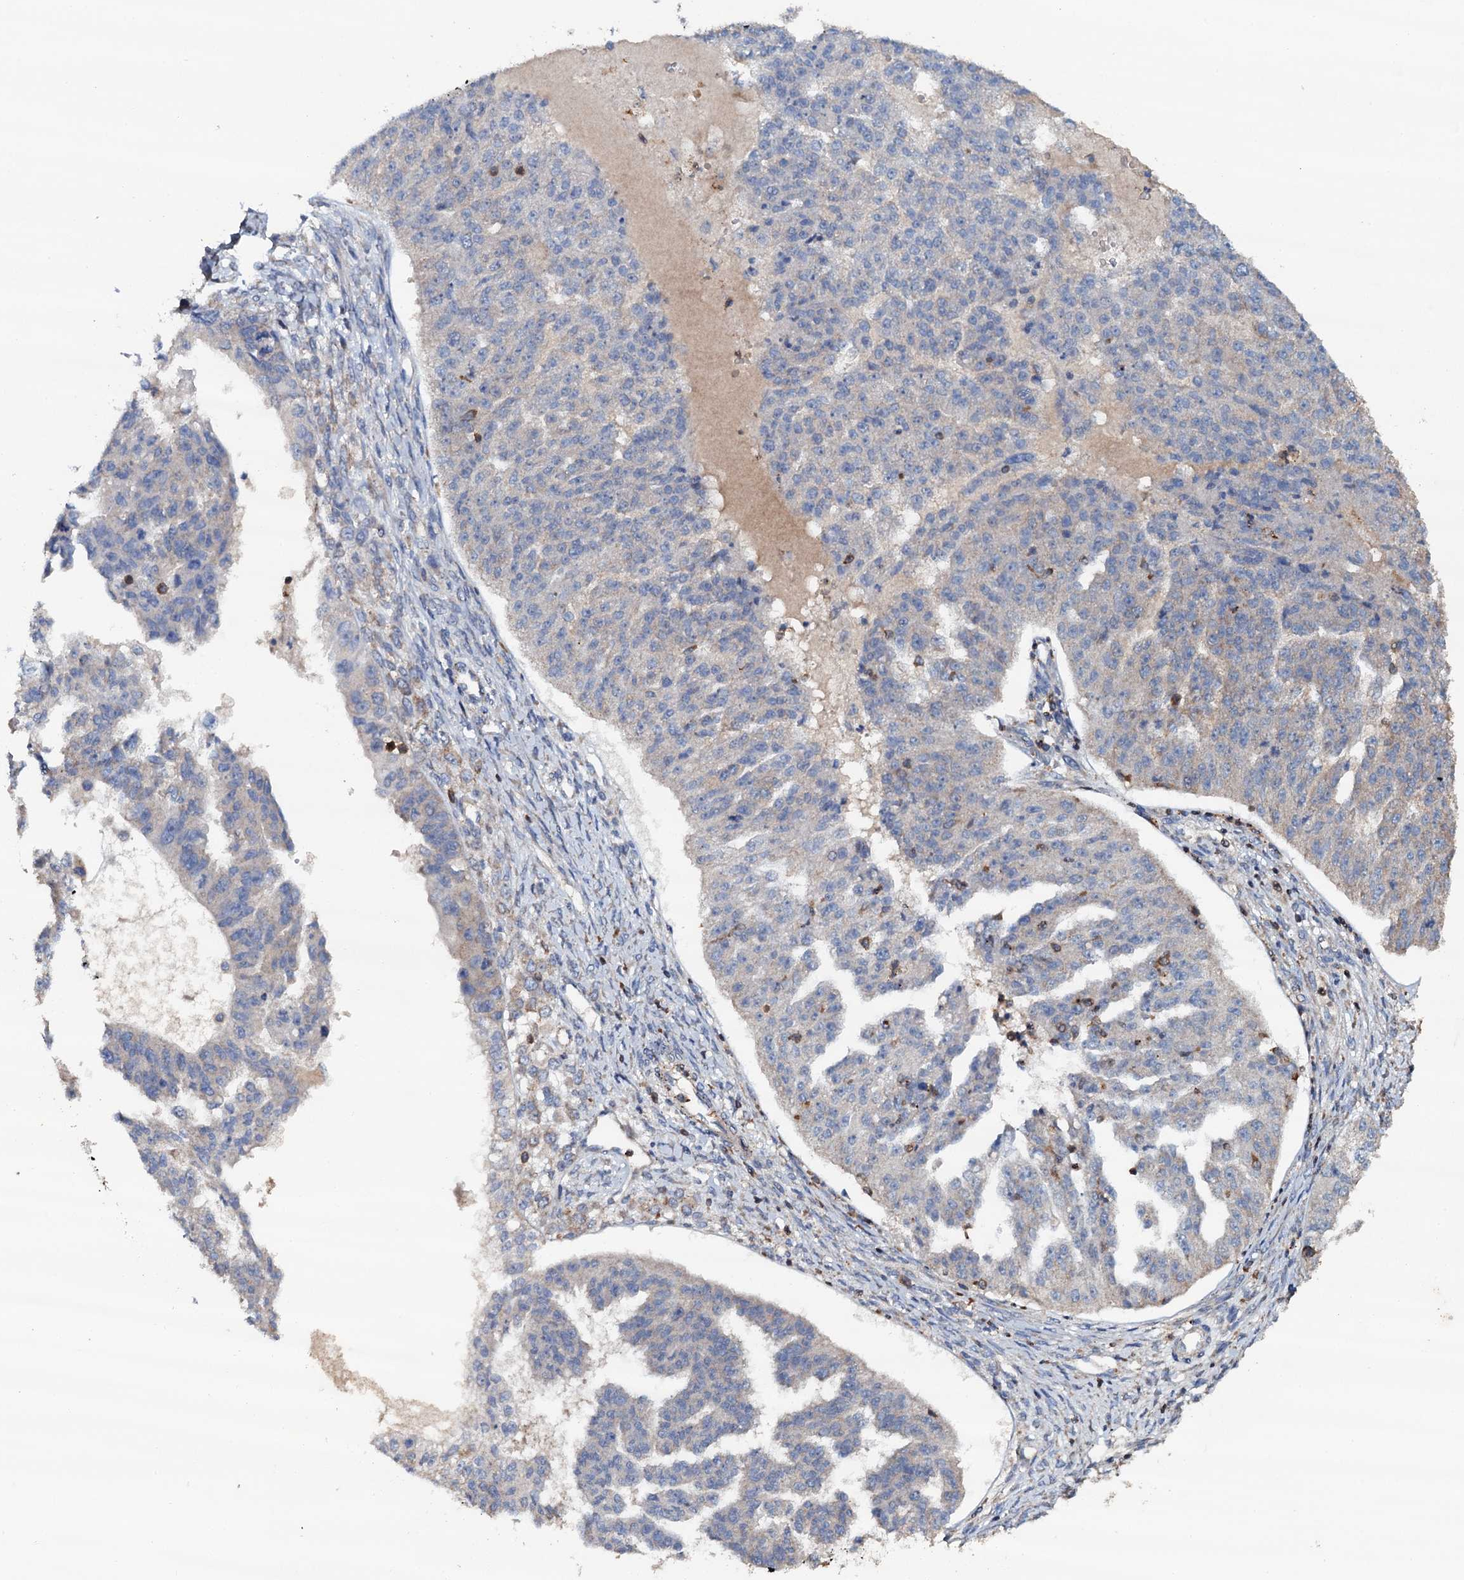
{"staining": {"intensity": "negative", "quantity": "none", "location": "none"}, "tissue": "ovarian cancer", "cell_type": "Tumor cells", "image_type": "cancer", "snomed": [{"axis": "morphology", "description": "Cystadenocarcinoma, serous, NOS"}, {"axis": "topography", "description": "Ovary"}], "caption": "This histopathology image is of ovarian cancer stained with IHC to label a protein in brown with the nuclei are counter-stained blue. There is no positivity in tumor cells. (Immunohistochemistry, brightfield microscopy, high magnification).", "gene": "GRK2", "patient": {"sex": "female", "age": 58}}